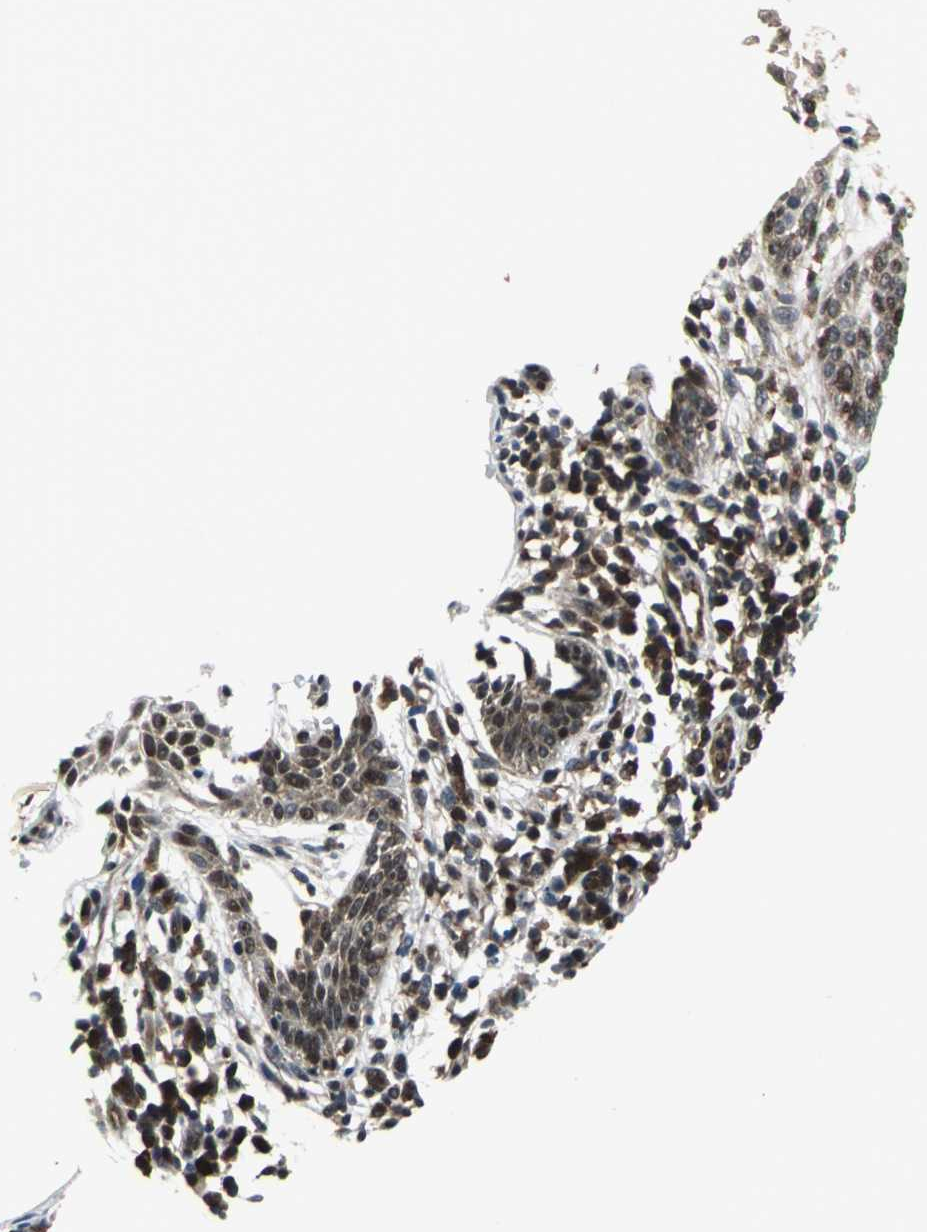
{"staining": {"intensity": "strong", "quantity": ">75%", "location": "nuclear"}, "tissue": "skin cancer", "cell_type": "Tumor cells", "image_type": "cancer", "snomed": [{"axis": "morphology", "description": "Normal tissue, NOS"}, {"axis": "morphology", "description": "Basal cell carcinoma"}, {"axis": "topography", "description": "Skin"}], "caption": "A brown stain shows strong nuclear expression of a protein in skin cancer (basal cell carcinoma) tumor cells.", "gene": "AATF", "patient": {"sex": "female", "age": 69}}